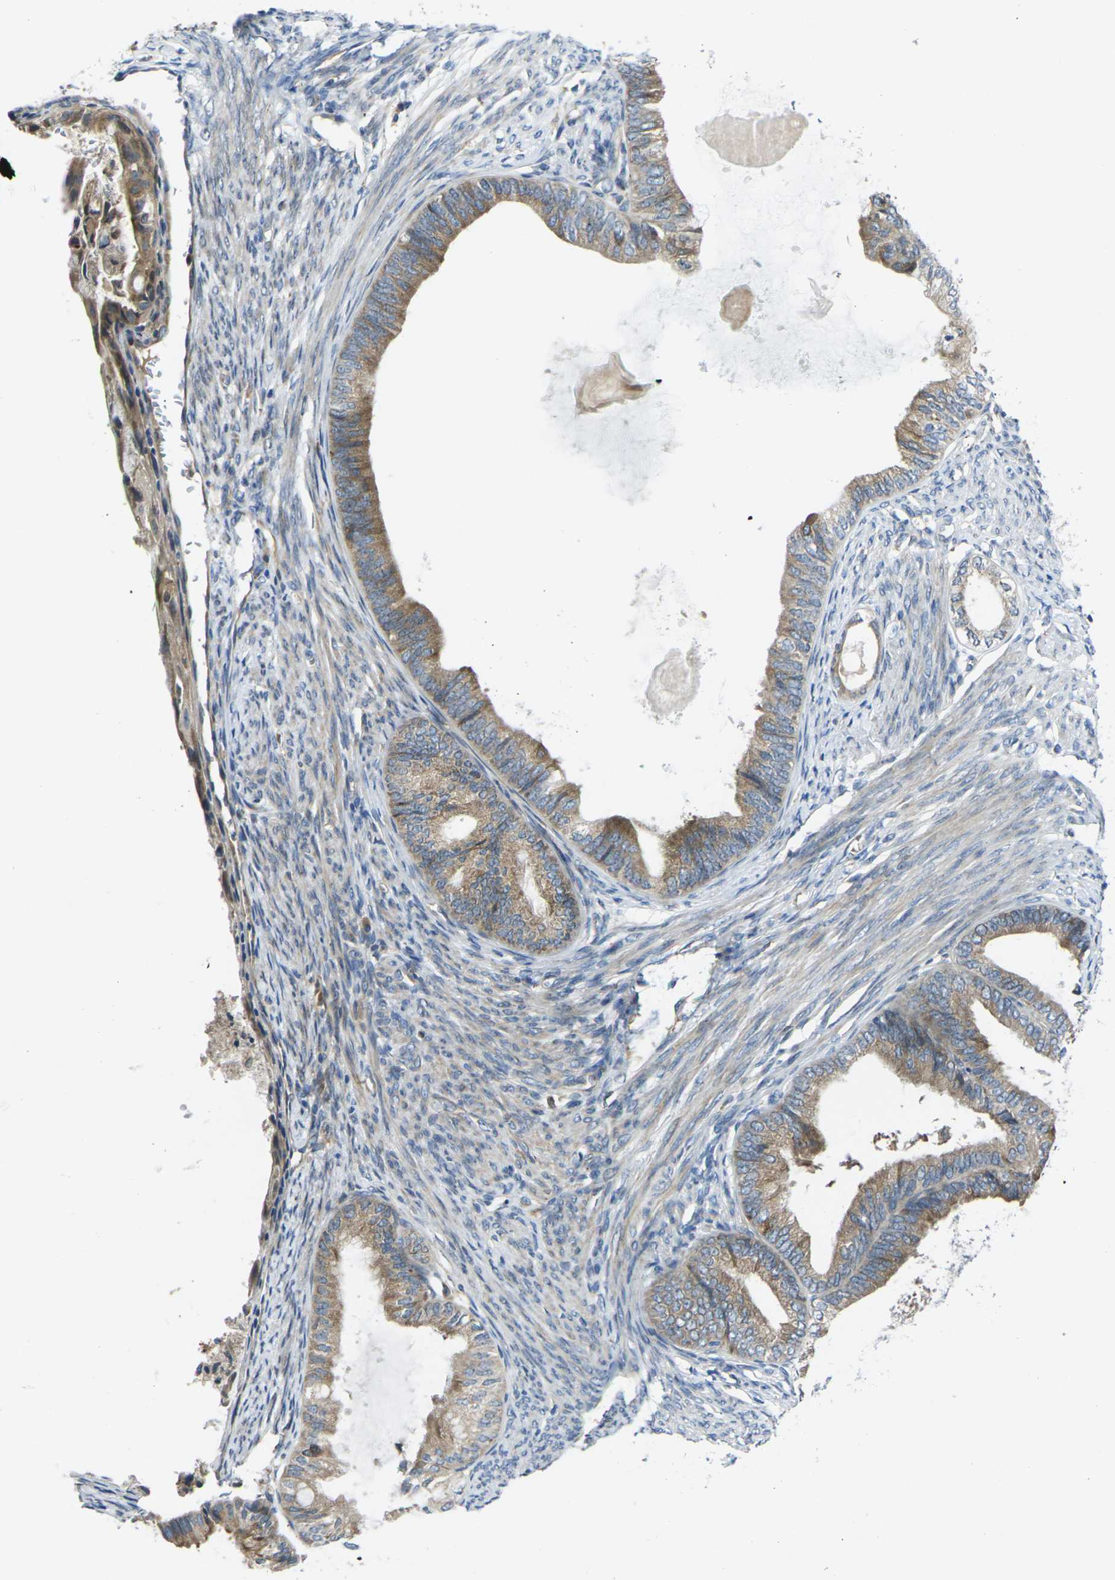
{"staining": {"intensity": "moderate", "quantity": ">75%", "location": "cytoplasmic/membranous"}, "tissue": "endometrial cancer", "cell_type": "Tumor cells", "image_type": "cancer", "snomed": [{"axis": "morphology", "description": "Adenocarcinoma, NOS"}, {"axis": "topography", "description": "Endometrium"}], "caption": "IHC (DAB (3,3'-diaminobenzidine)) staining of human adenocarcinoma (endometrial) exhibits moderate cytoplasmic/membranous protein expression in about >75% of tumor cells. The protein is shown in brown color, while the nuclei are stained blue.", "gene": "FZD1", "patient": {"sex": "female", "age": 86}}